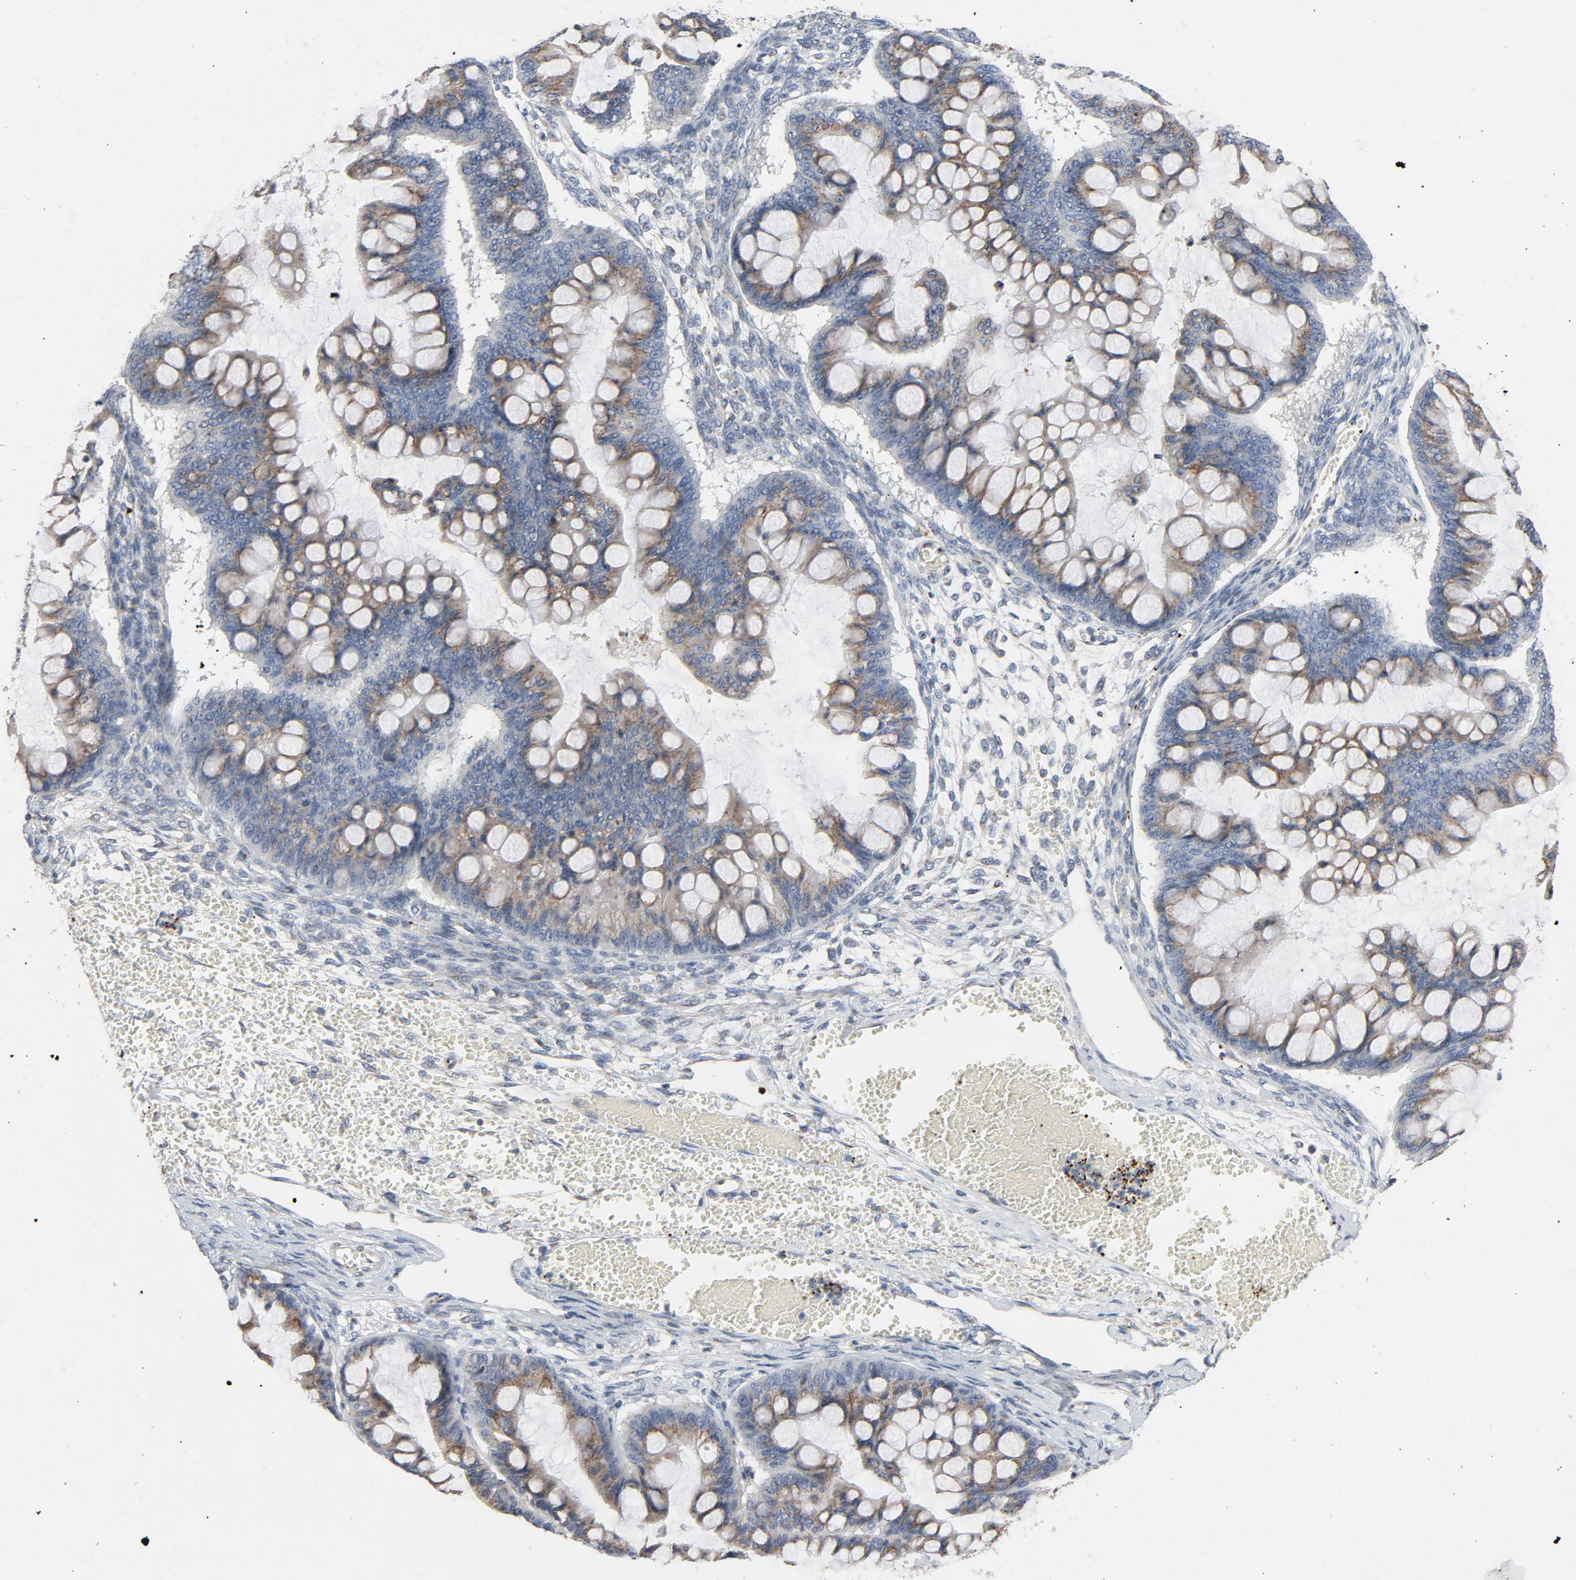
{"staining": {"intensity": "weak", "quantity": ">75%", "location": "cytoplasmic/membranous"}, "tissue": "ovarian cancer", "cell_type": "Tumor cells", "image_type": "cancer", "snomed": [{"axis": "morphology", "description": "Cystadenocarcinoma, mucinous, NOS"}, {"axis": "topography", "description": "Ovary"}], "caption": "This is a photomicrograph of IHC staining of ovarian cancer (mucinous cystadenocarcinoma), which shows weak expression in the cytoplasmic/membranous of tumor cells.", "gene": "LMAN2", "patient": {"sex": "female", "age": 63}}